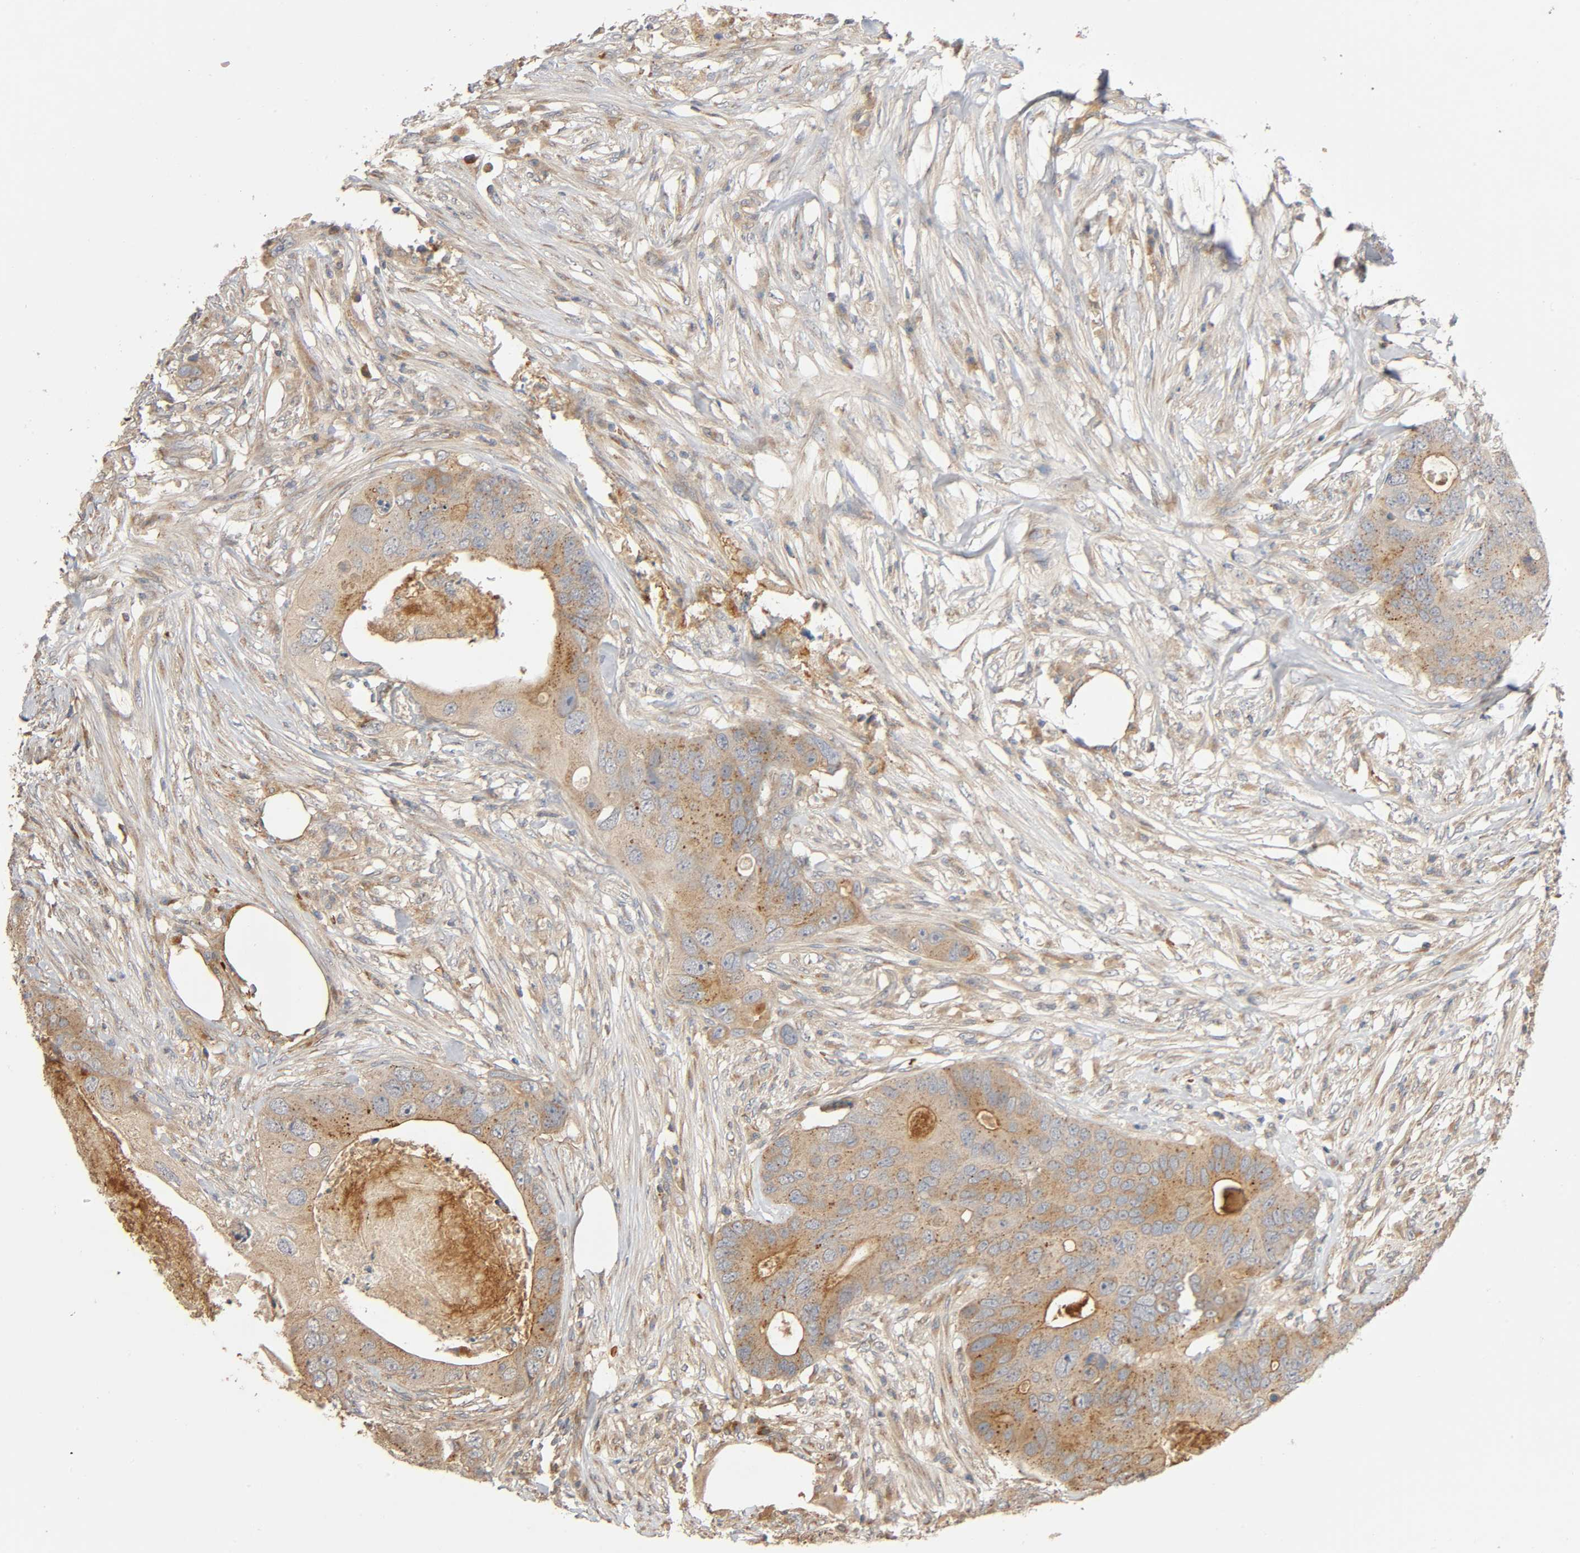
{"staining": {"intensity": "weak", "quantity": ">75%", "location": "cytoplasmic/membranous"}, "tissue": "colorectal cancer", "cell_type": "Tumor cells", "image_type": "cancer", "snomed": [{"axis": "morphology", "description": "Adenocarcinoma, NOS"}, {"axis": "topography", "description": "Colon"}], "caption": "IHC of human adenocarcinoma (colorectal) shows low levels of weak cytoplasmic/membranous expression in about >75% of tumor cells.", "gene": "SGSM1", "patient": {"sex": "male", "age": 71}}